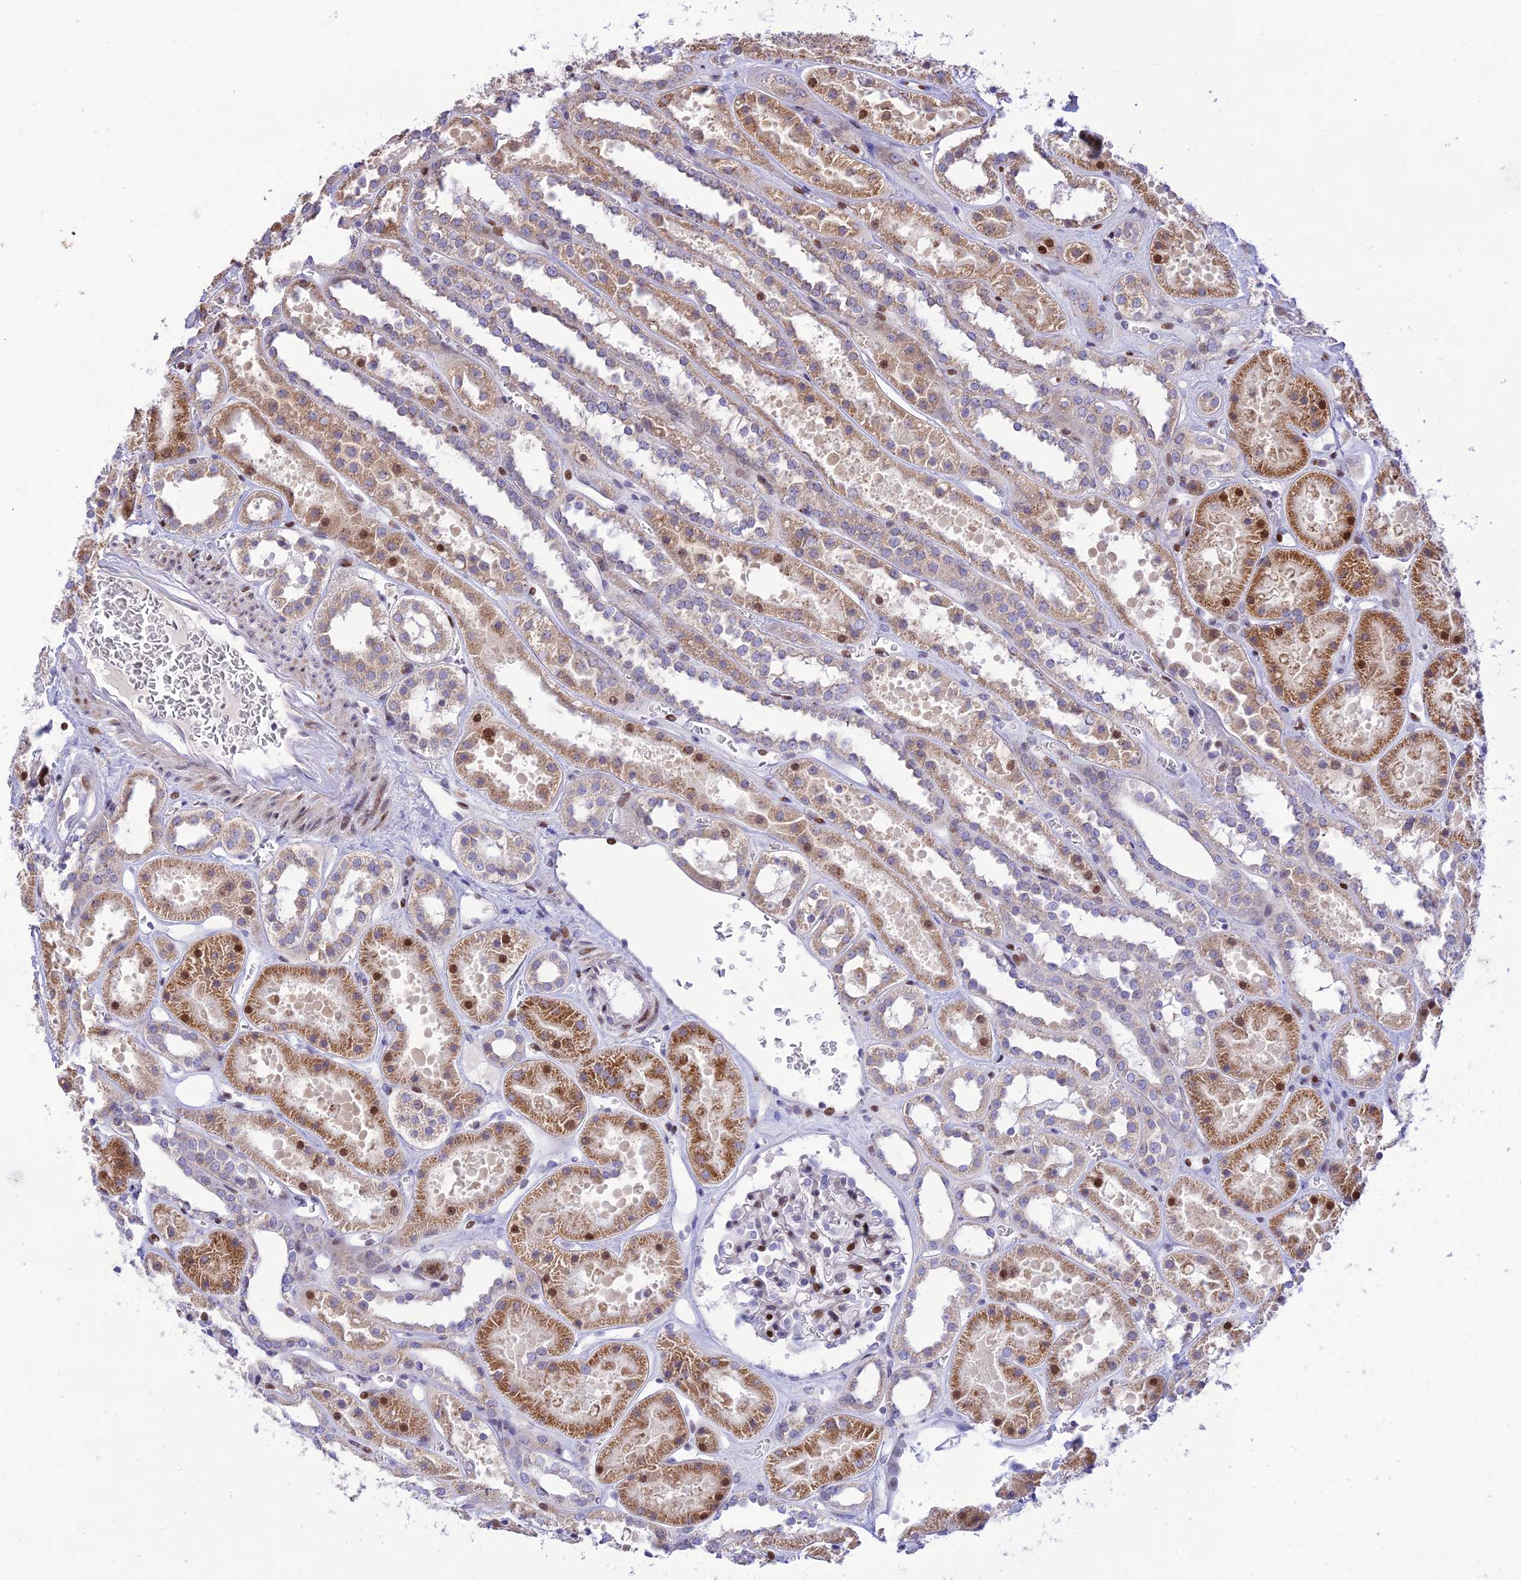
{"staining": {"intensity": "moderate", "quantity": "<25%", "location": "nuclear"}, "tissue": "kidney", "cell_type": "Cells in glomeruli", "image_type": "normal", "snomed": [{"axis": "morphology", "description": "Normal tissue, NOS"}, {"axis": "topography", "description": "Kidney"}], "caption": "Immunohistochemistry staining of unremarkable kidney, which displays low levels of moderate nuclear expression in approximately <25% of cells in glomeruli indicating moderate nuclear protein positivity. The staining was performed using DAB (brown) for protein detection and nuclei were counterstained in hematoxylin (blue).", "gene": "FAM186B", "patient": {"sex": "female", "age": 41}}